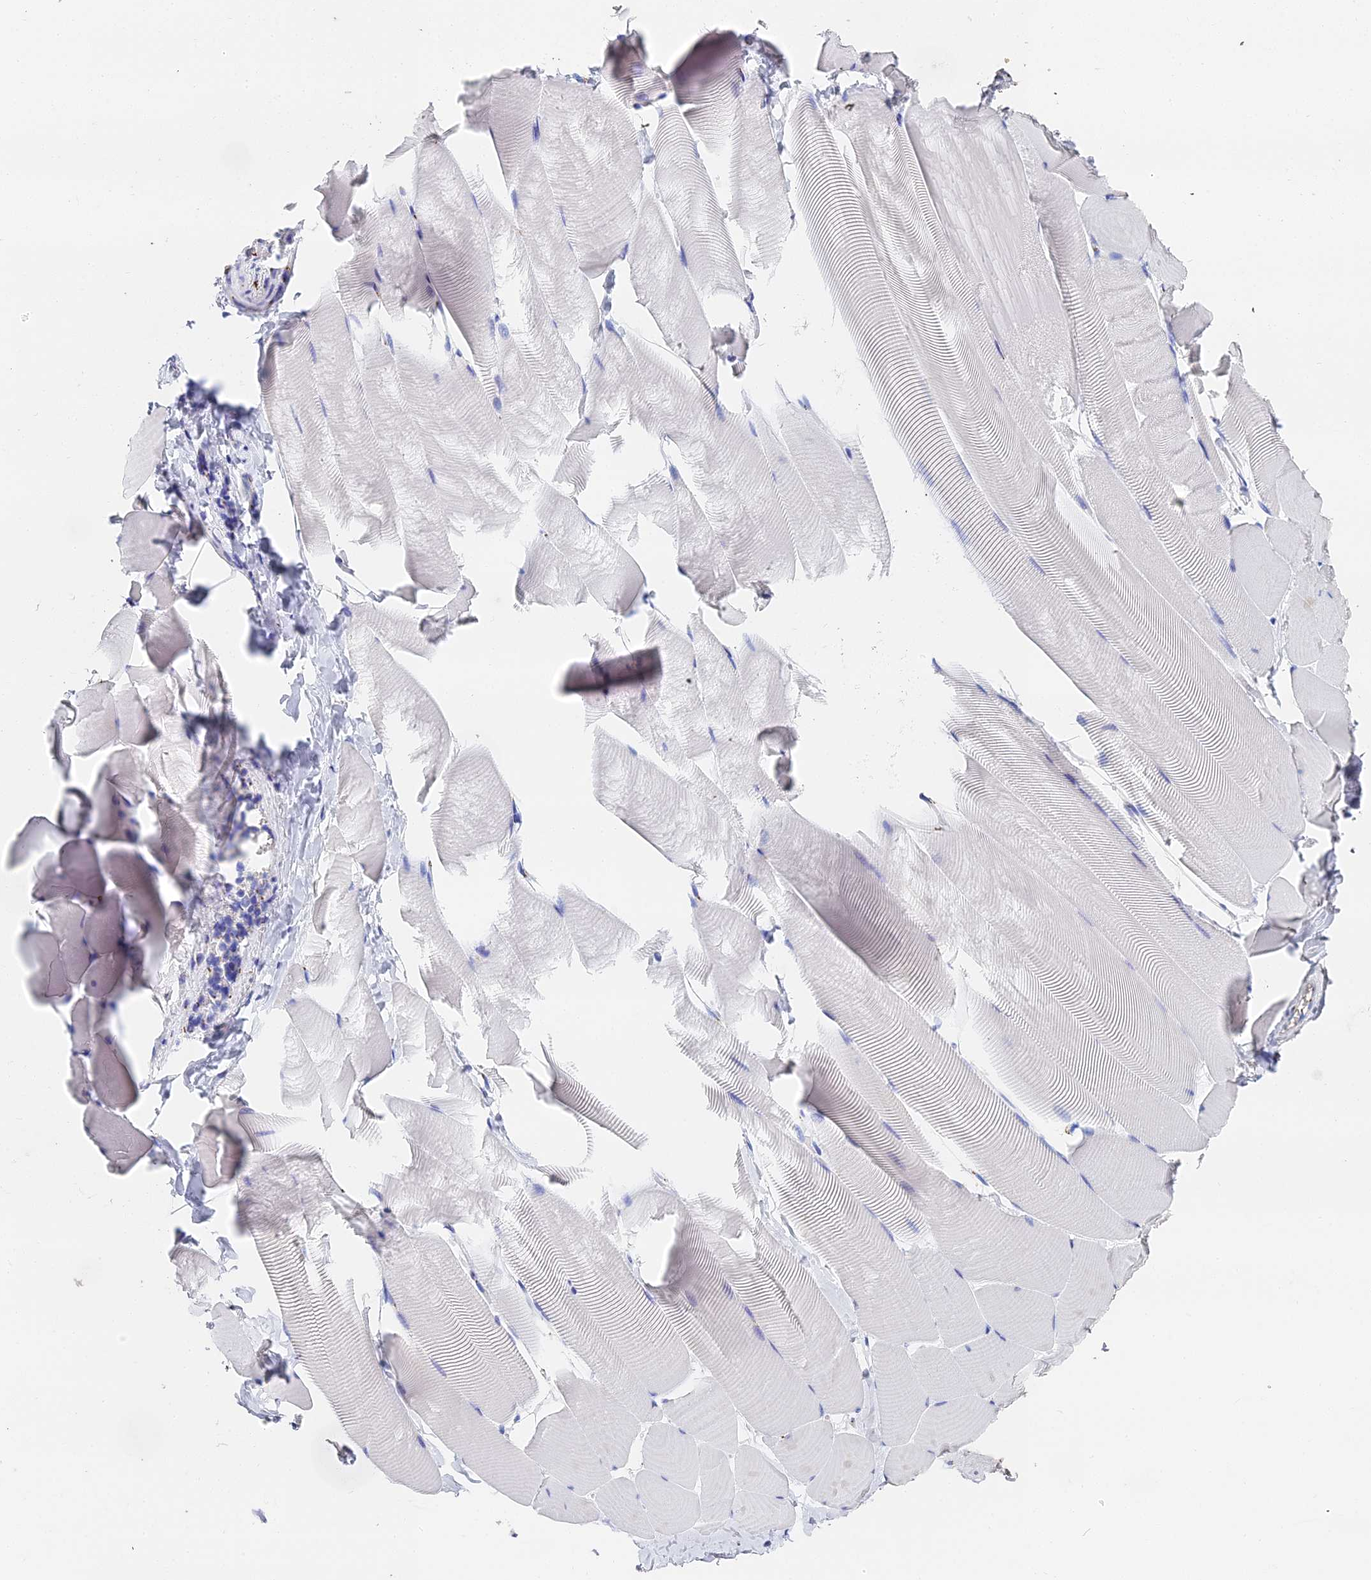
{"staining": {"intensity": "negative", "quantity": "none", "location": "none"}, "tissue": "skeletal muscle", "cell_type": "Myocytes", "image_type": "normal", "snomed": [{"axis": "morphology", "description": "Normal tissue, NOS"}, {"axis": "topography", "description": "Skeletal muscle"}], "caption": "The photomicrograph shows no staining of myocytes in unremarkable skeletal muscle.", "gene": "ENSG00000268674", "patient": {"sex": "male", "age": 25}}